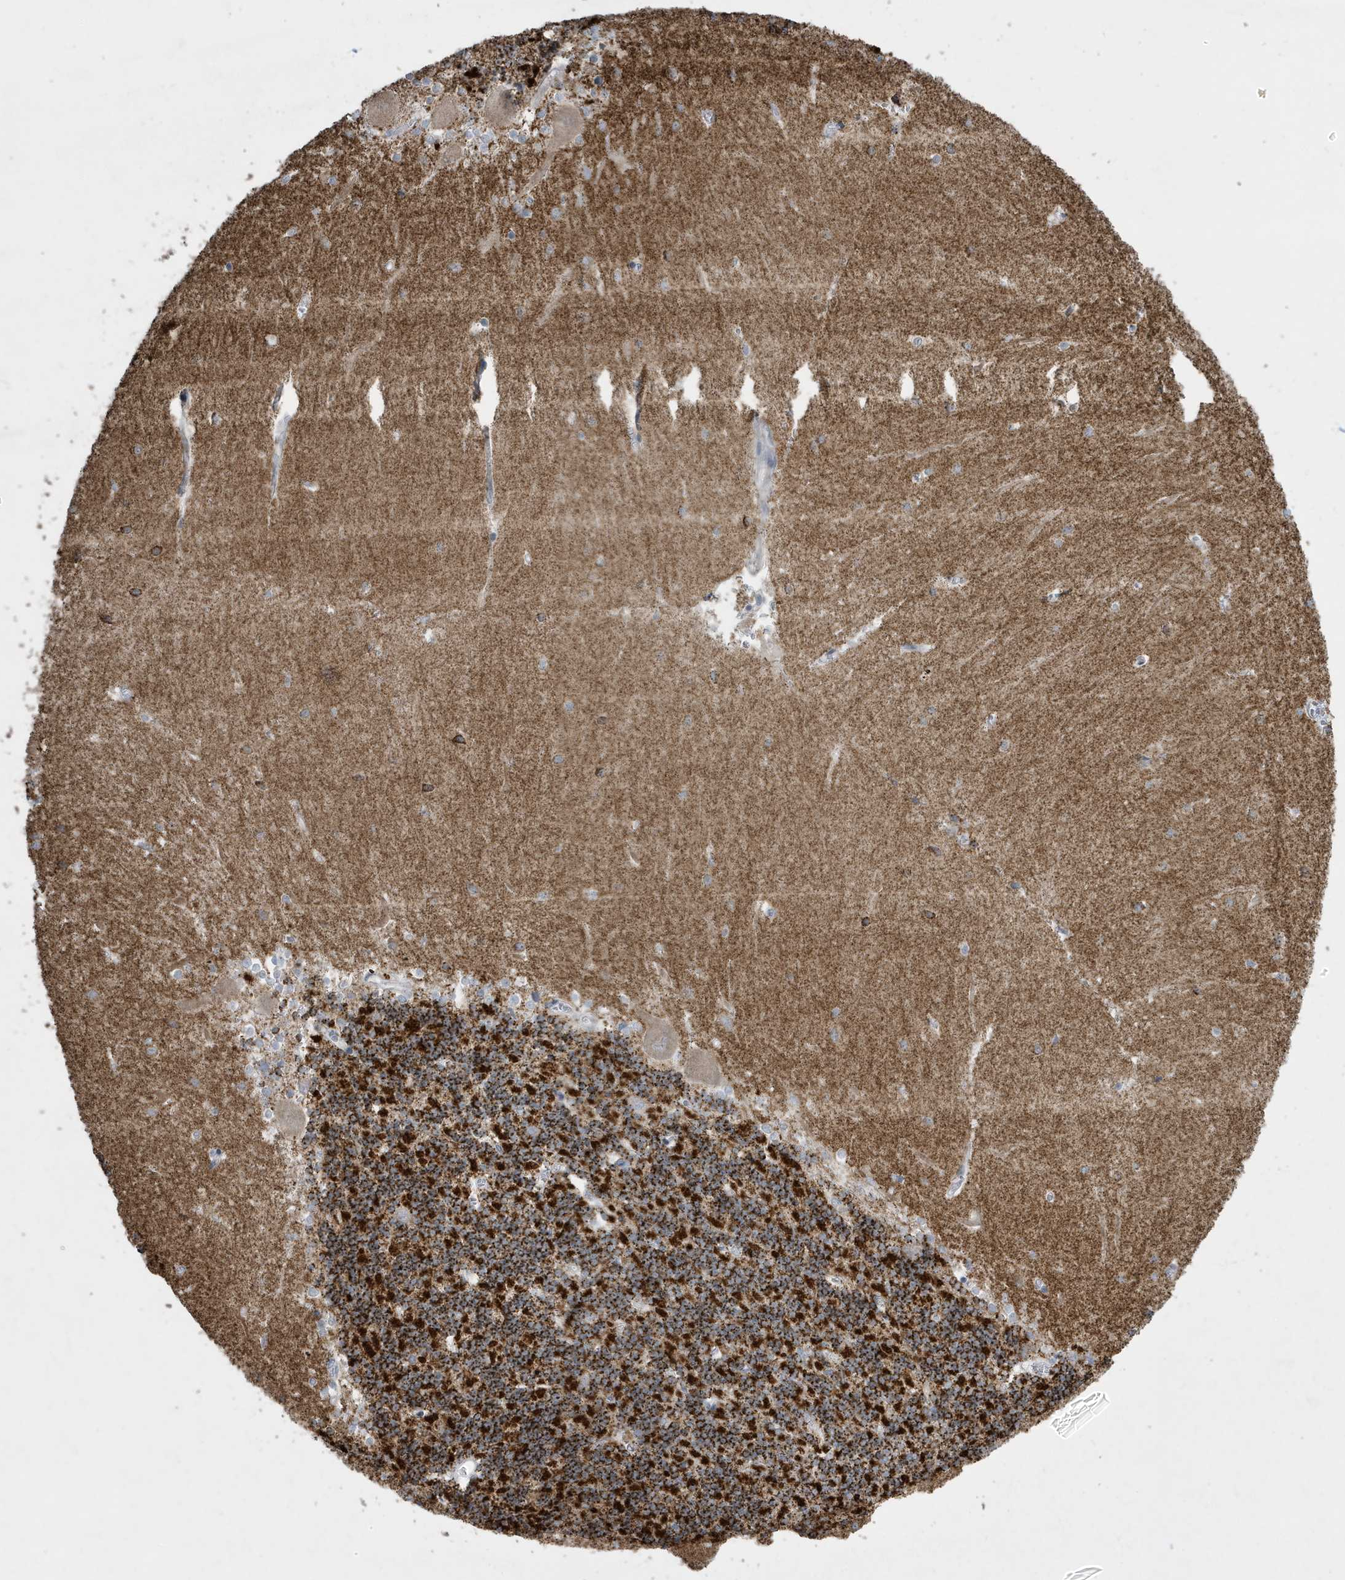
{"staining": {"intensity": "strong", "quantity": ">75%", "location": "cytoplasmic/membranous"}, "tissue": "cerebellum", "cell_type": "Cells in granular layer", "image_type": "normal", "snomed": [{"axis": "morphology", "description": "Normal tissue, NOS"}, {"axis": "topography", "description": "Cerebellum"}], "caption": "This image demonstrates immunohistochemistry (IHC) staining of normal human cerebellum, with high strong cytoplasmic/membranous staining in about >75% of cells in granular layer.", "gene": "FNDC1", "patient": {"sex": "male", "age": 37}}